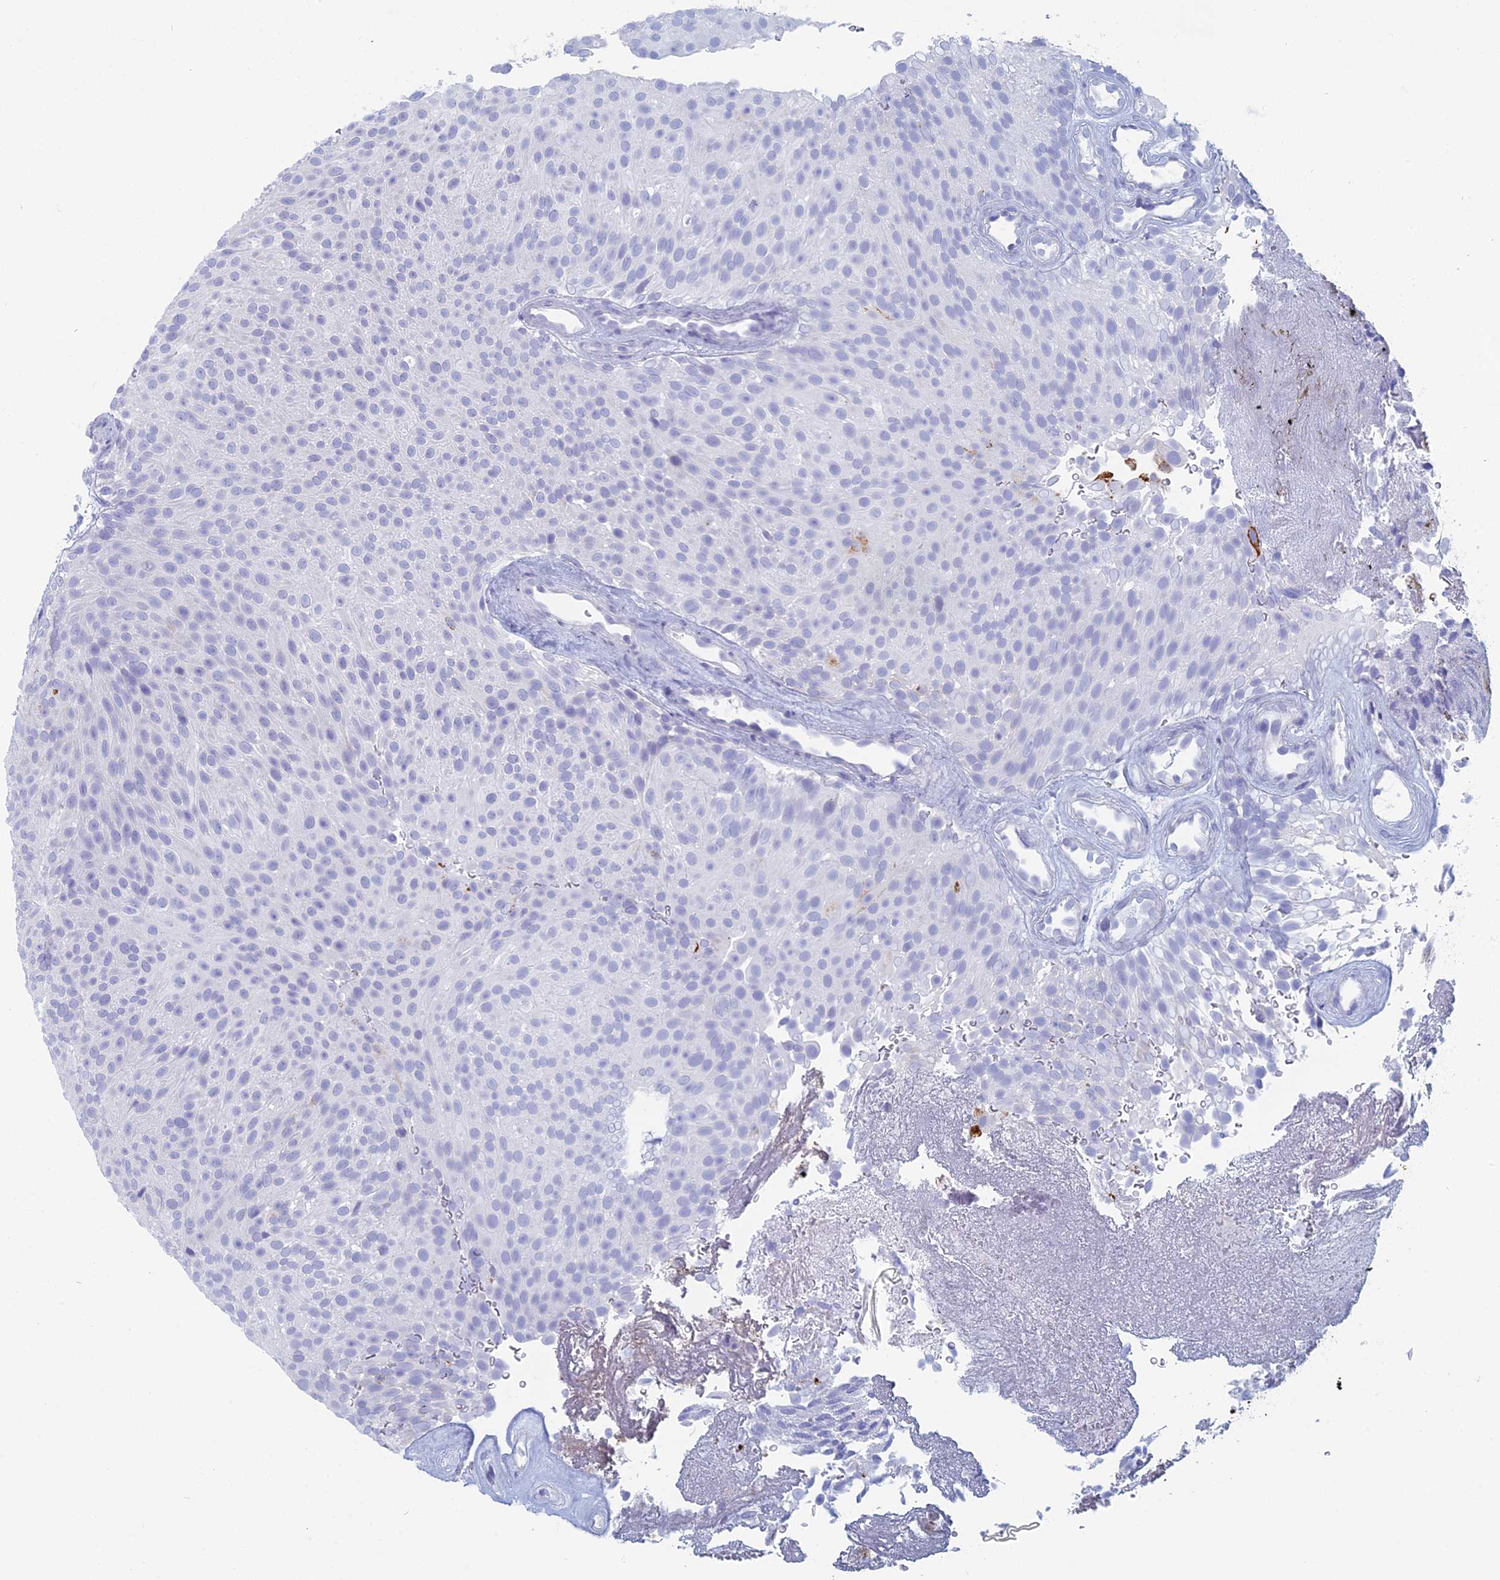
{"staining": {"intensity": "strong", "quantity": "<25%", "location": "cytoplasmic/membranous"}, "tissue": "urothelial cancer", "cell_type": "Tumor cells", "image_type": "cancer", "snomed": [{"axis": "morphology", "description": "Urothelial carcinoma, Low grade"}, {"axis": "topography", "description": "Urinary bladder"}], "caption": "There is medium levels of strong cytoplasmic/membranous staining in tumor cells of urothelial cancer, as demonstrated by immunohistochemical staining (brown color).", "gene": "ALMS1", "patient": {"sex": "male", "age": 78}}